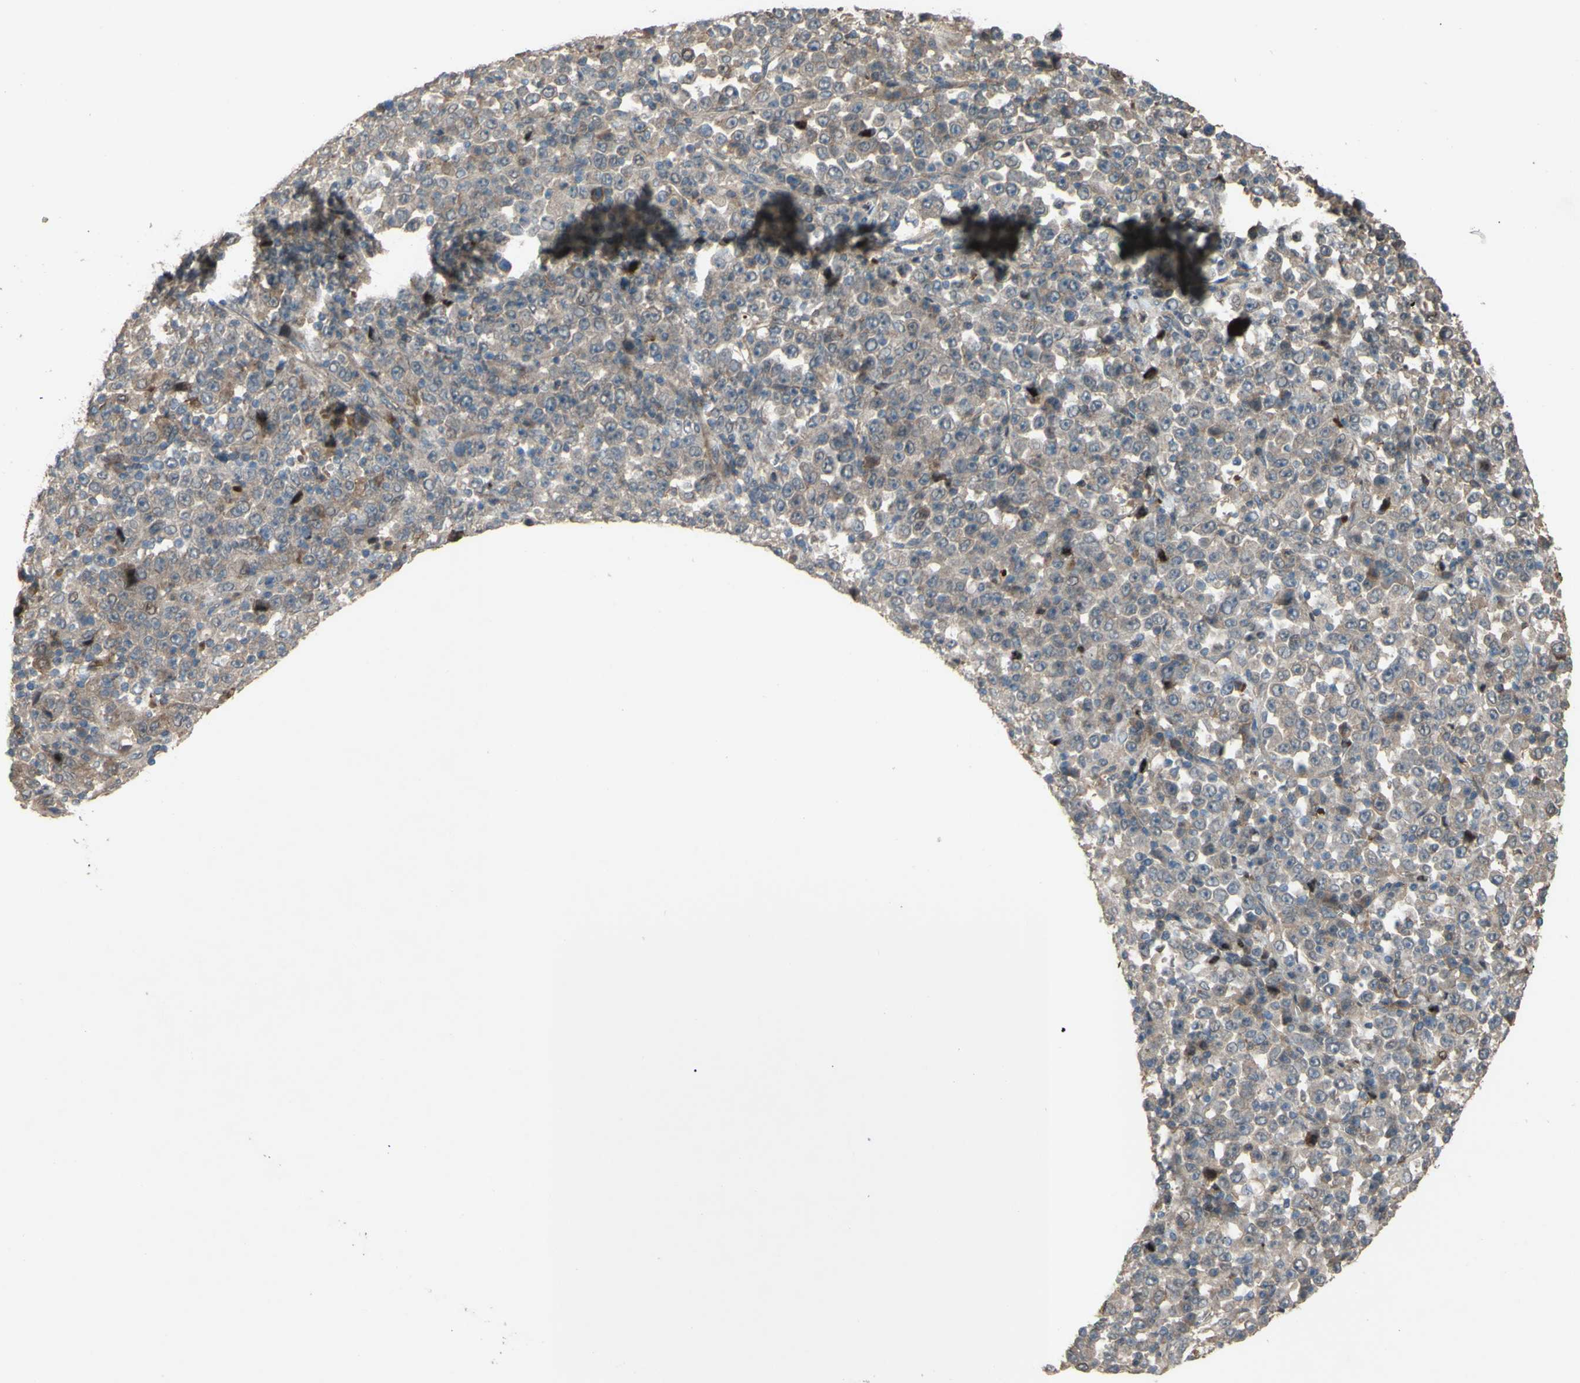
{"staining": {"intensity": "weak", "quantity": ">75%", "location": "cytoplasmic/membranous"}, "tissue": "stomach cancer", "cell_type": "Tumor cells", "image_type": "cancer", "snomed": [{"axis": "morphology", "description": "Normal tissue, NOS"}, {"axis": "morphology", "description": "Adenocarcinoma, NOS"}, {"axis": "topography", "description": "Stomach, upper"}, {"axis": "topography", "description": "Stomach"}], "caption": "A brown stain labels weak cytoplasmic/membranous expression of a protein in human adenocarcinoma (stomach) tumor cells.", "gene": "SHROOM4", "patient": {"sex": "male", "age": 59}}